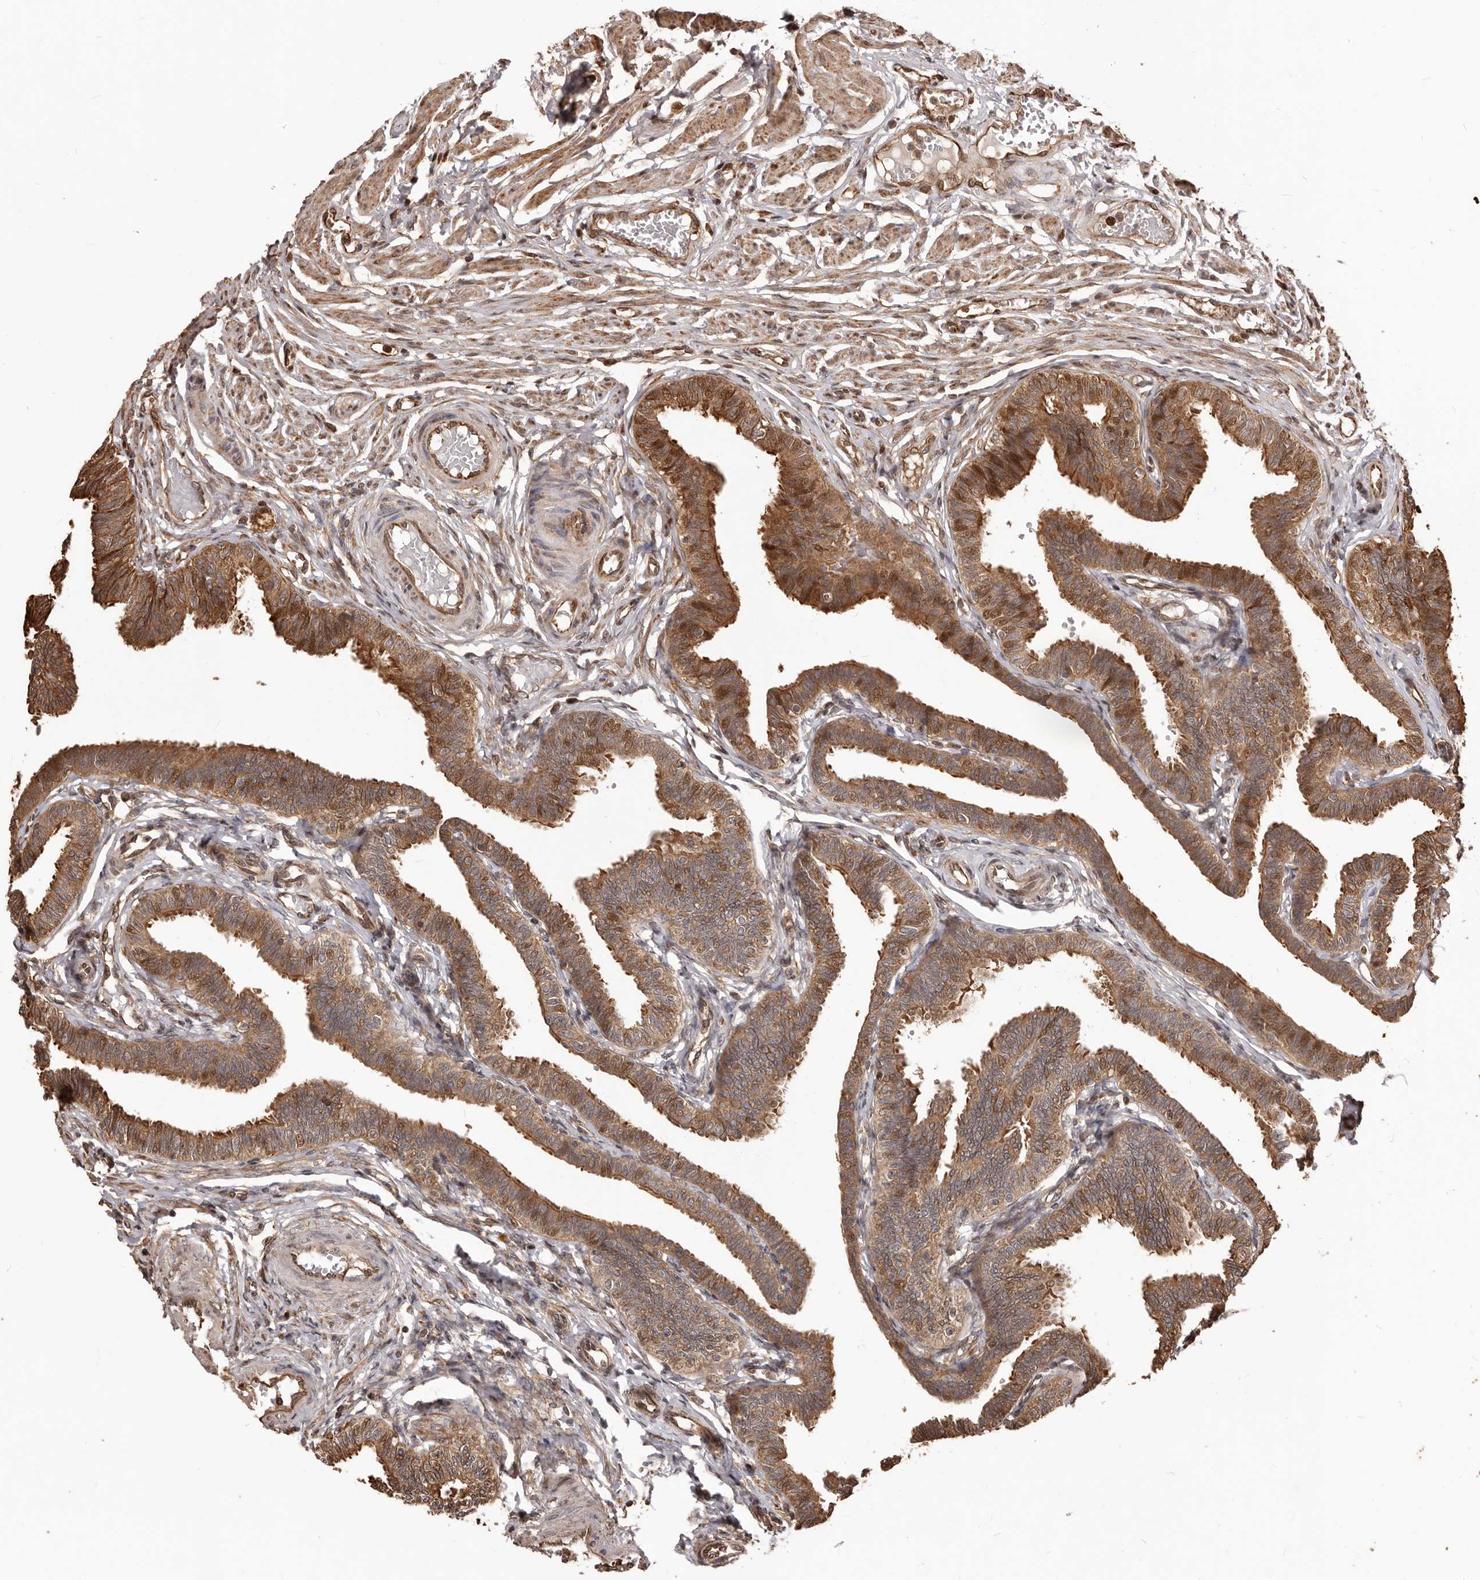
{"staining": {"intensity": "strong", "quantity": ">75%", "location": "cytoplasmic/membranous"}, "tissue": "fallopian tube", "cell_type": "Glandular cells", "image_type": "normal", "snomed": [{"axis": "morphology", "description": "Normal tissue, NOS"}, {"axis": "topography", "description": "Fallopian tube"}, {"axis": "topography", "description": "Ovary"}], "caption": "Strong cytoplasmic/membranous positivity for a protein is appreciated in approximately >75% of glandular cells of unremarkable fallopian tube using immunohistochemistry.", "gene": "MTO1", "patient": {"sex": "female", "age": 23}}